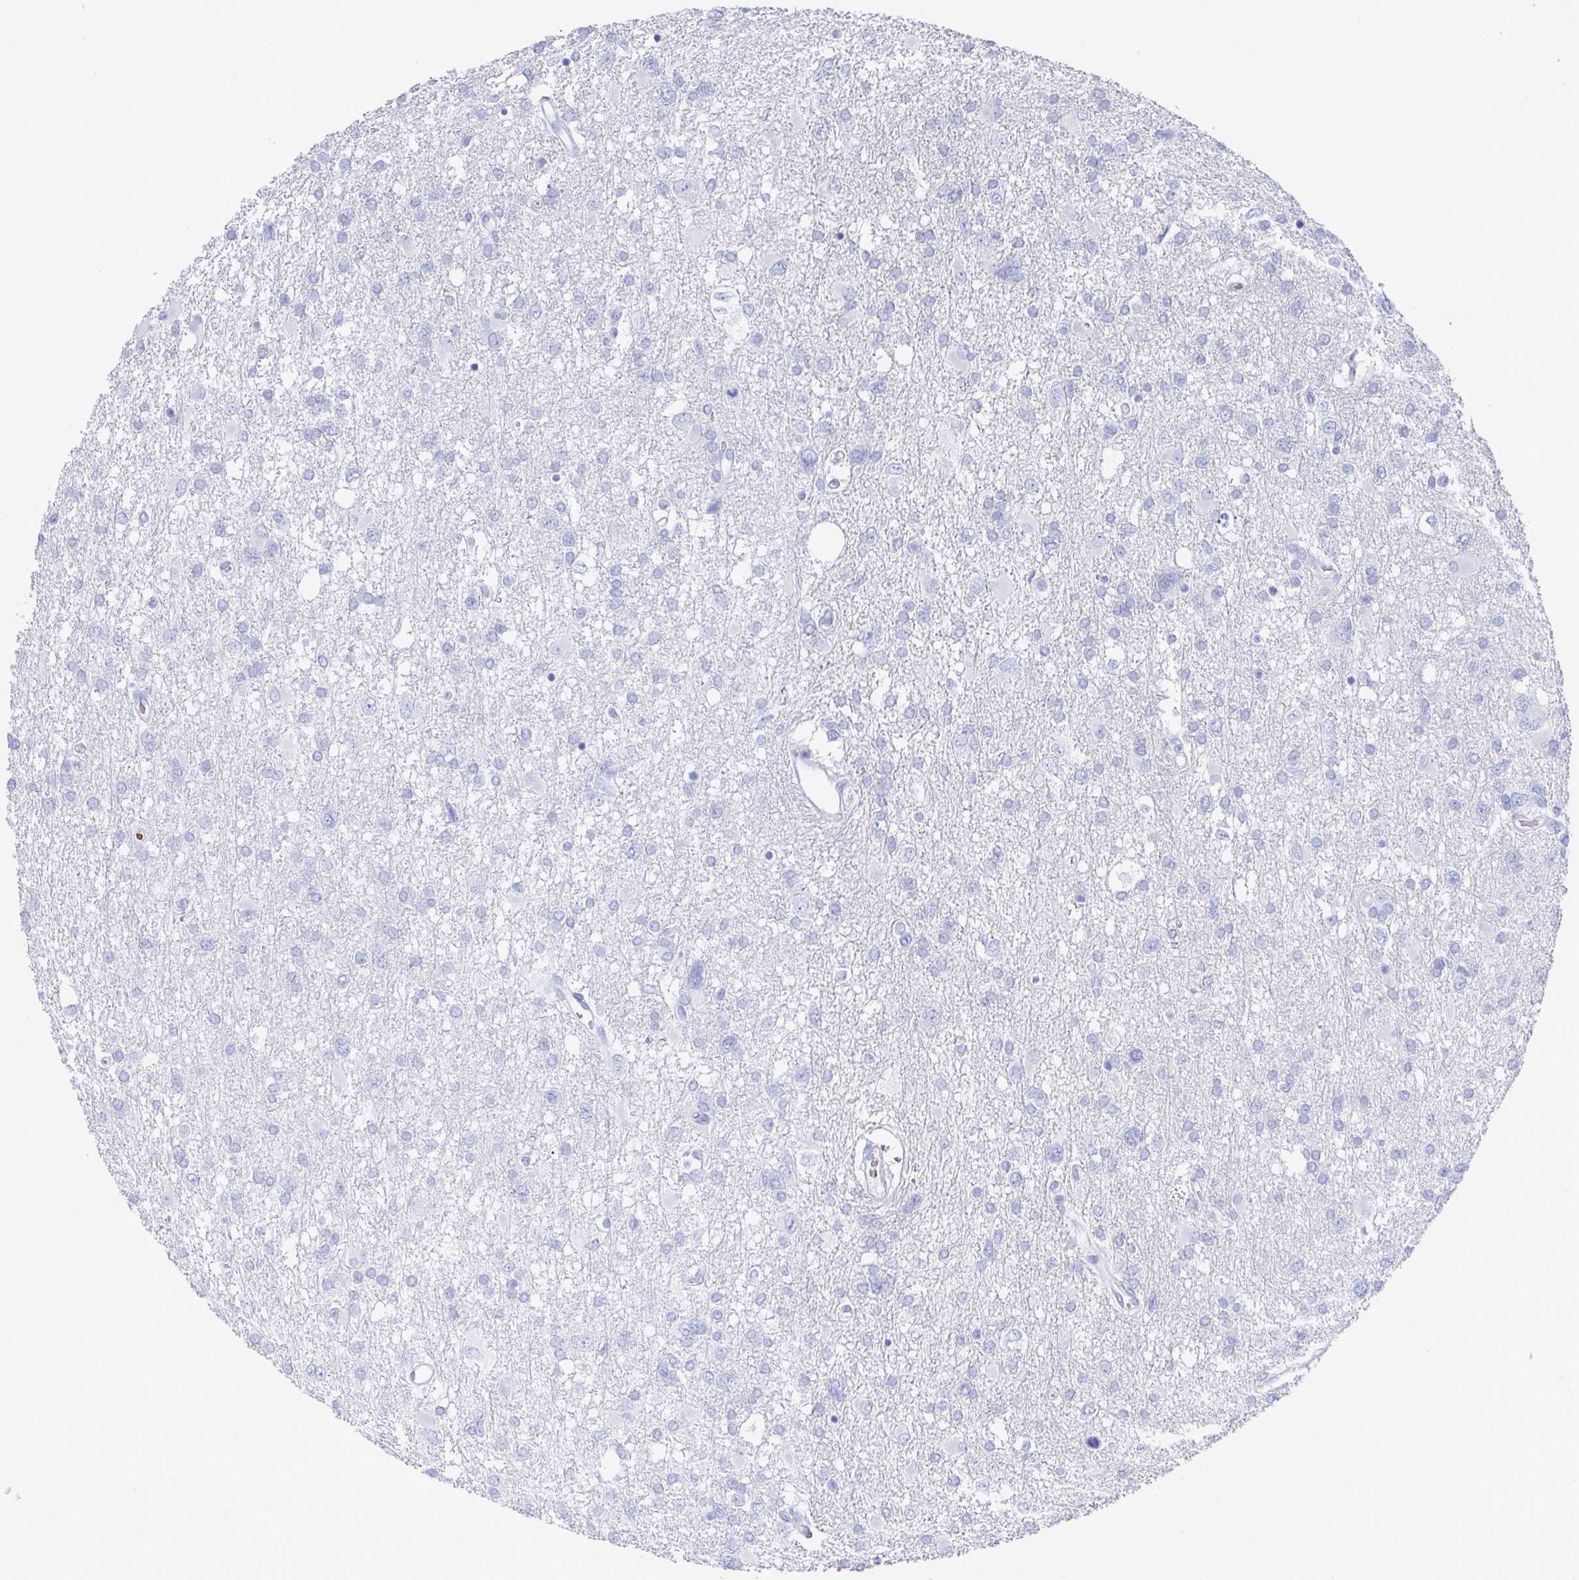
{"staining": {"intensity": "negative", "quantity": "none", "location": "none"}, "tissue": "glioma", "cell_type": "Tumor cells", "image_type": "cancer", "snomed": [{"axis": "morphology", "description": "Glioma, malignant, High grade"}, {"axis": "topography", "description": "Brain"}], "caption": "An immunohistochemistry (IHC) photomicrograph of glioma is shown. There is no staining in tumor cells of glioma. (DAB immunohistochemistry with hematoxylin counter stain).", "gene": "CLDN8", "patient": {"sex": "male", "age": 61}}